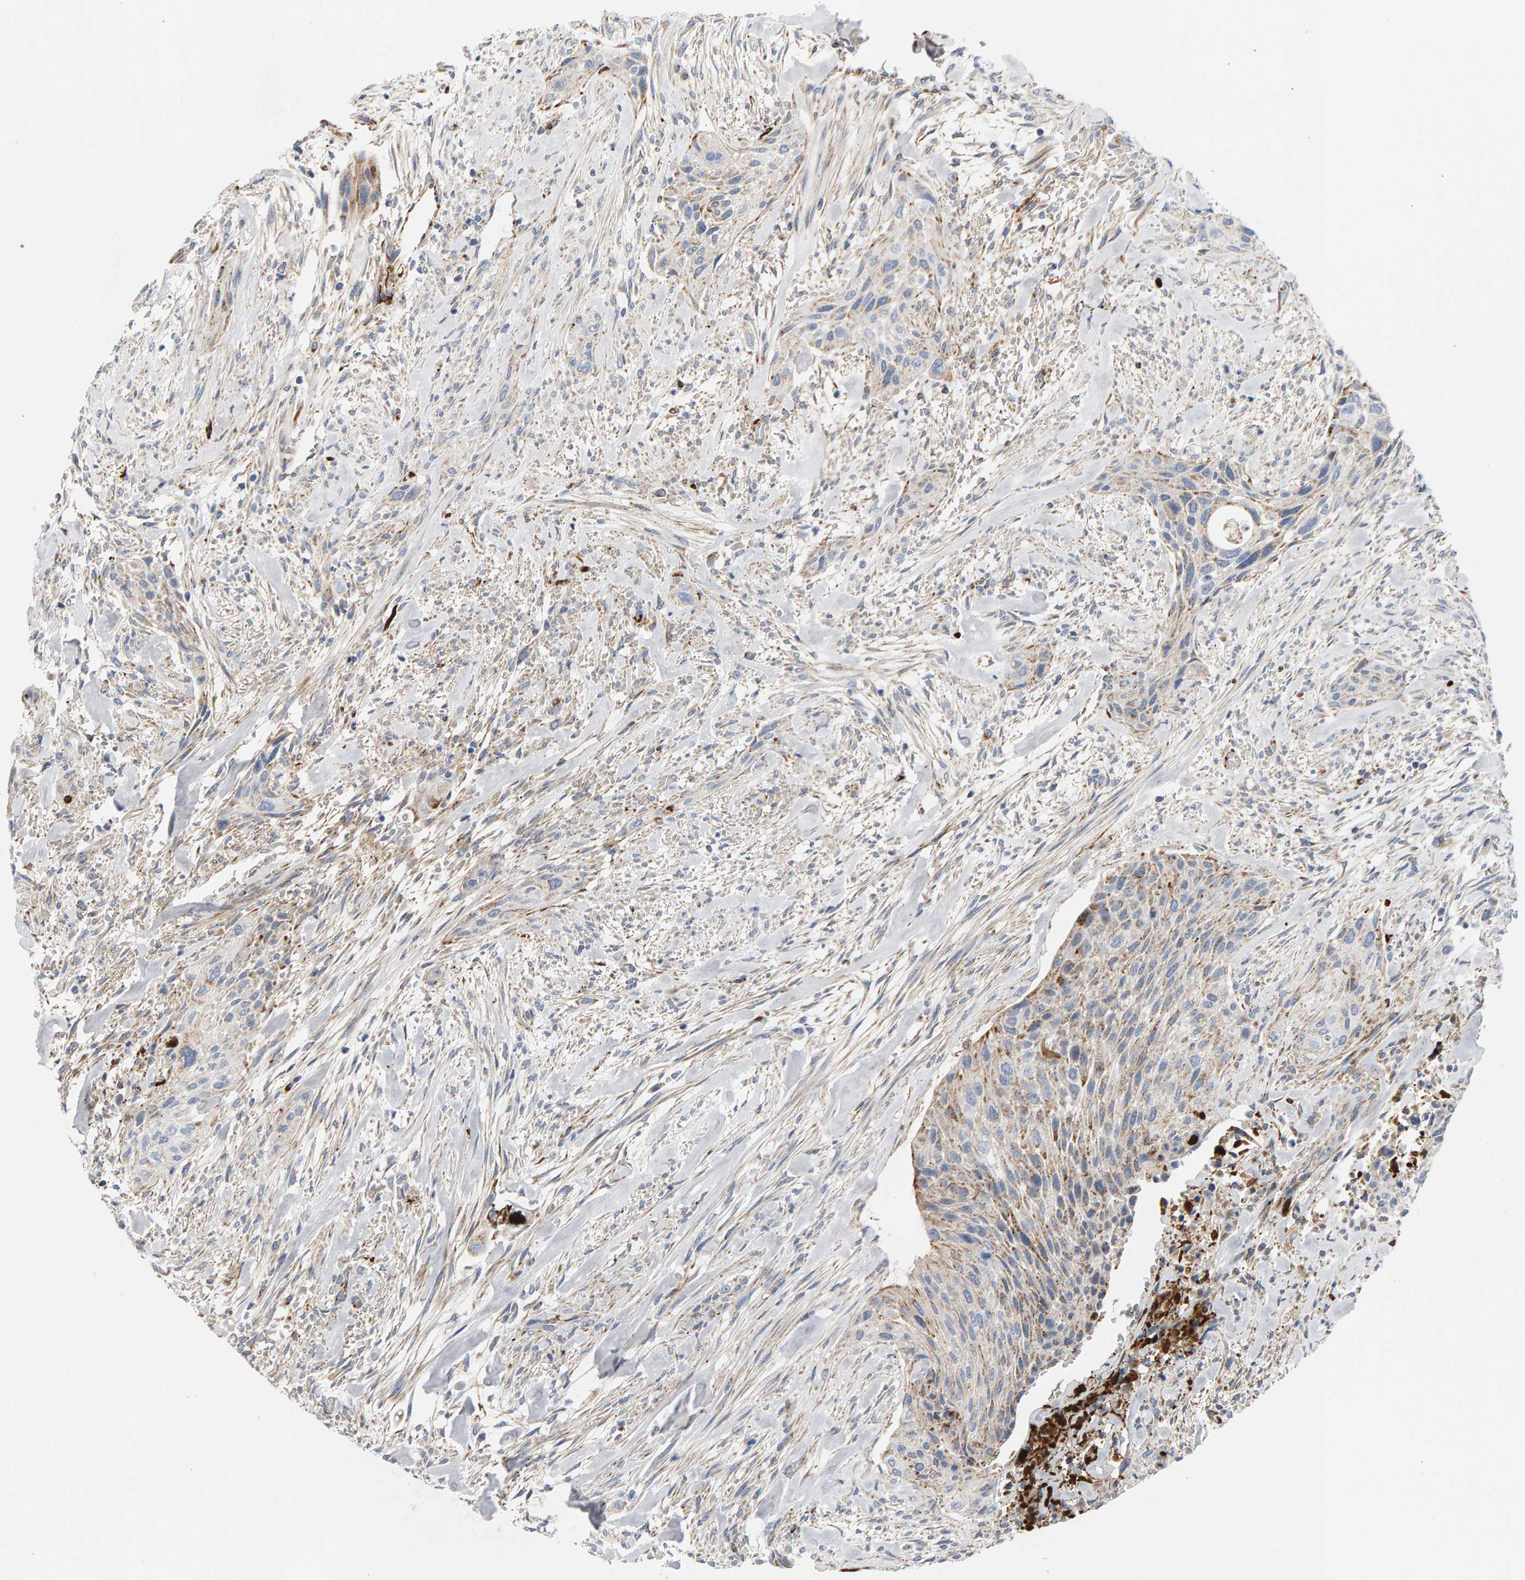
{"staining": {"intensity": "weak", "quantity": ">75%", "location": "cytoplasmic/membranous"}, "tissue": "urothelial cancer", "cell_type": "Tumor cells", "image_type": "cancer", "snomed": [{"axis": "morphology", "description": "Urothelial carcinoma, Low grade"}, {"axis": "morphology", "description": "Urothelial carcinoma, High grade"}, {"axis": "topography", "description": "Urinary bladder"}], "caption": "A brown stain highlights weak cytoplasmic/membranous expression of a protein in urothelial cancer tumor cells. (brown staining indicates protein expression, while blue staining denotes nuclei).", "gene": "GGTA1", "patient": {"sex": "male", "age": 35}}